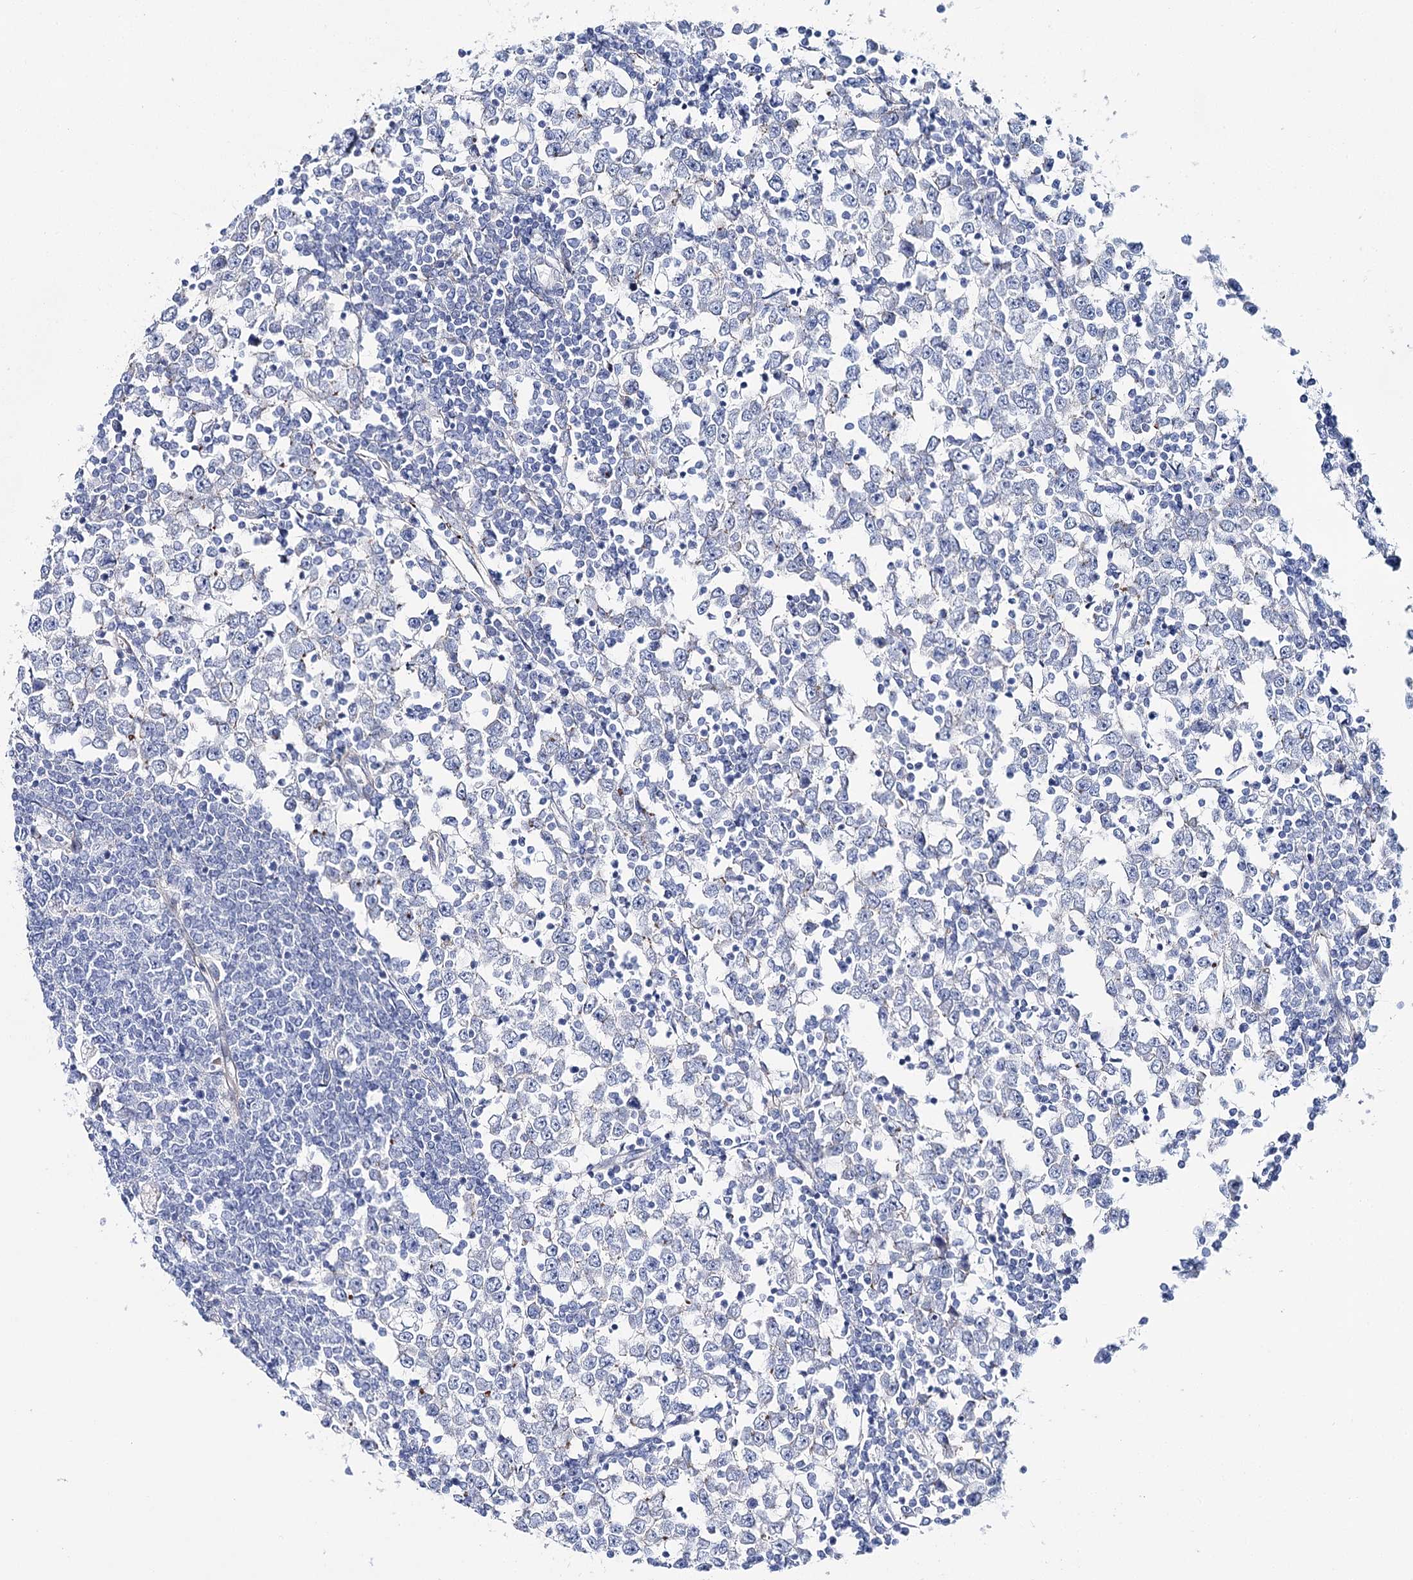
{"staining": {"intensity": "negative", "quantity": "none", "location": "none"}, "tissue": "testis cancer", "cell_type": "Tumor cells", "image_type": "cancer", "snomed": [{"axis": "morphology", "description": "Seminoma, NOS"}, {"axis": "topography", "description": "Testis"}], "caption": "Tumor cells show no significant expression in testis cancer.", "gene": "ANKRD23", "patient": {"sex": "male", "age": 65}}